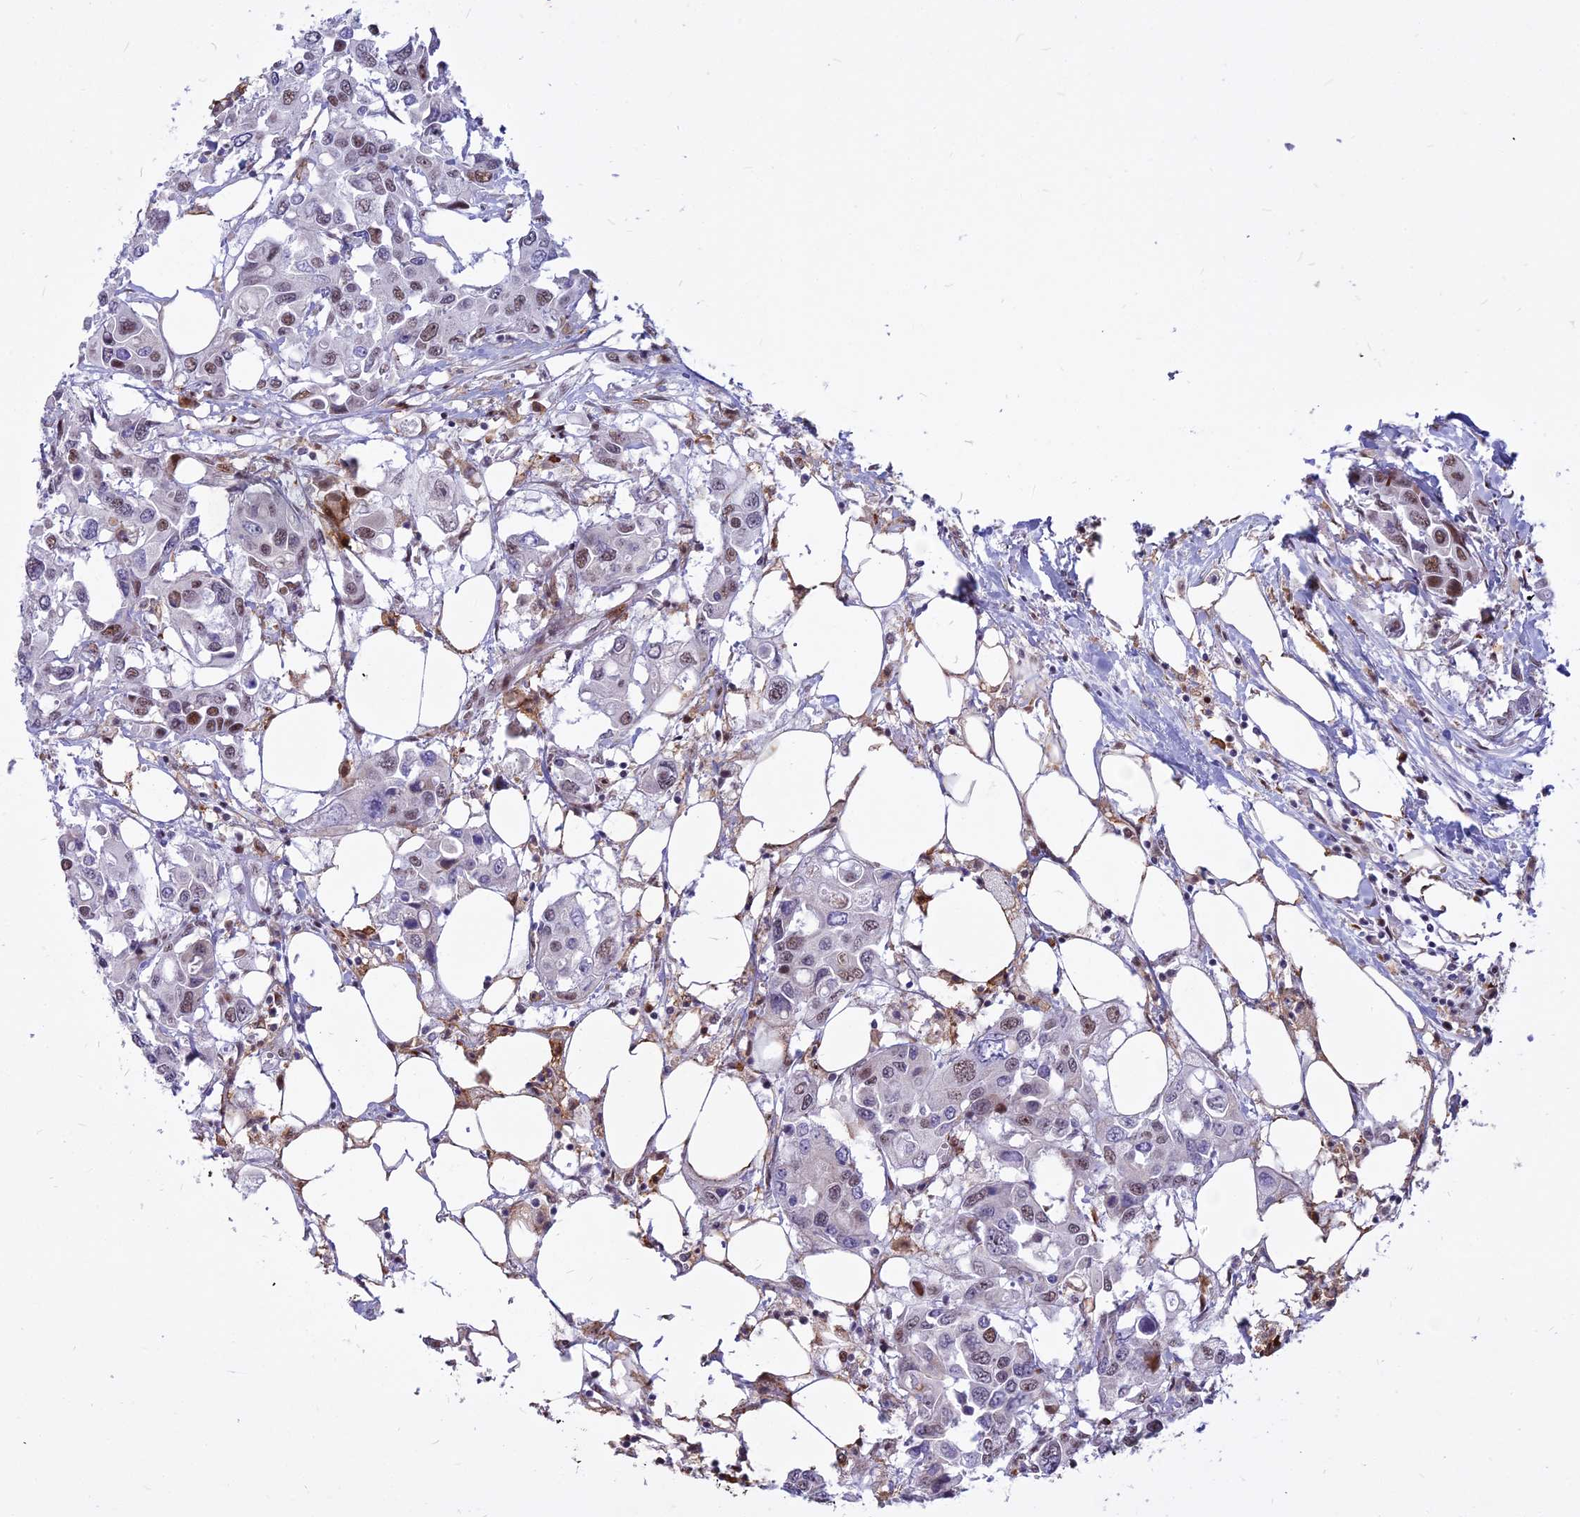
{"staining": {"intensity": "moderate", "quantity": "25%-75%", "location": "nuclear"}, "tissue": "colorectal cancer", "cell_type": "Tumor cells", "image_type": "cancer", "snomed": [{"axis": "morphology", "description": "Adenocarcinoma, NOS"}, {"axis": "topography", "description": "Colon"}], "caption": "Tumor cells reveal moderate nuclear staining in about 25%-75% of cells in colorectal cancer (adenocarcinoma).", "gene": "ALG10", "patient": {"sex": "male", "age": 77}}